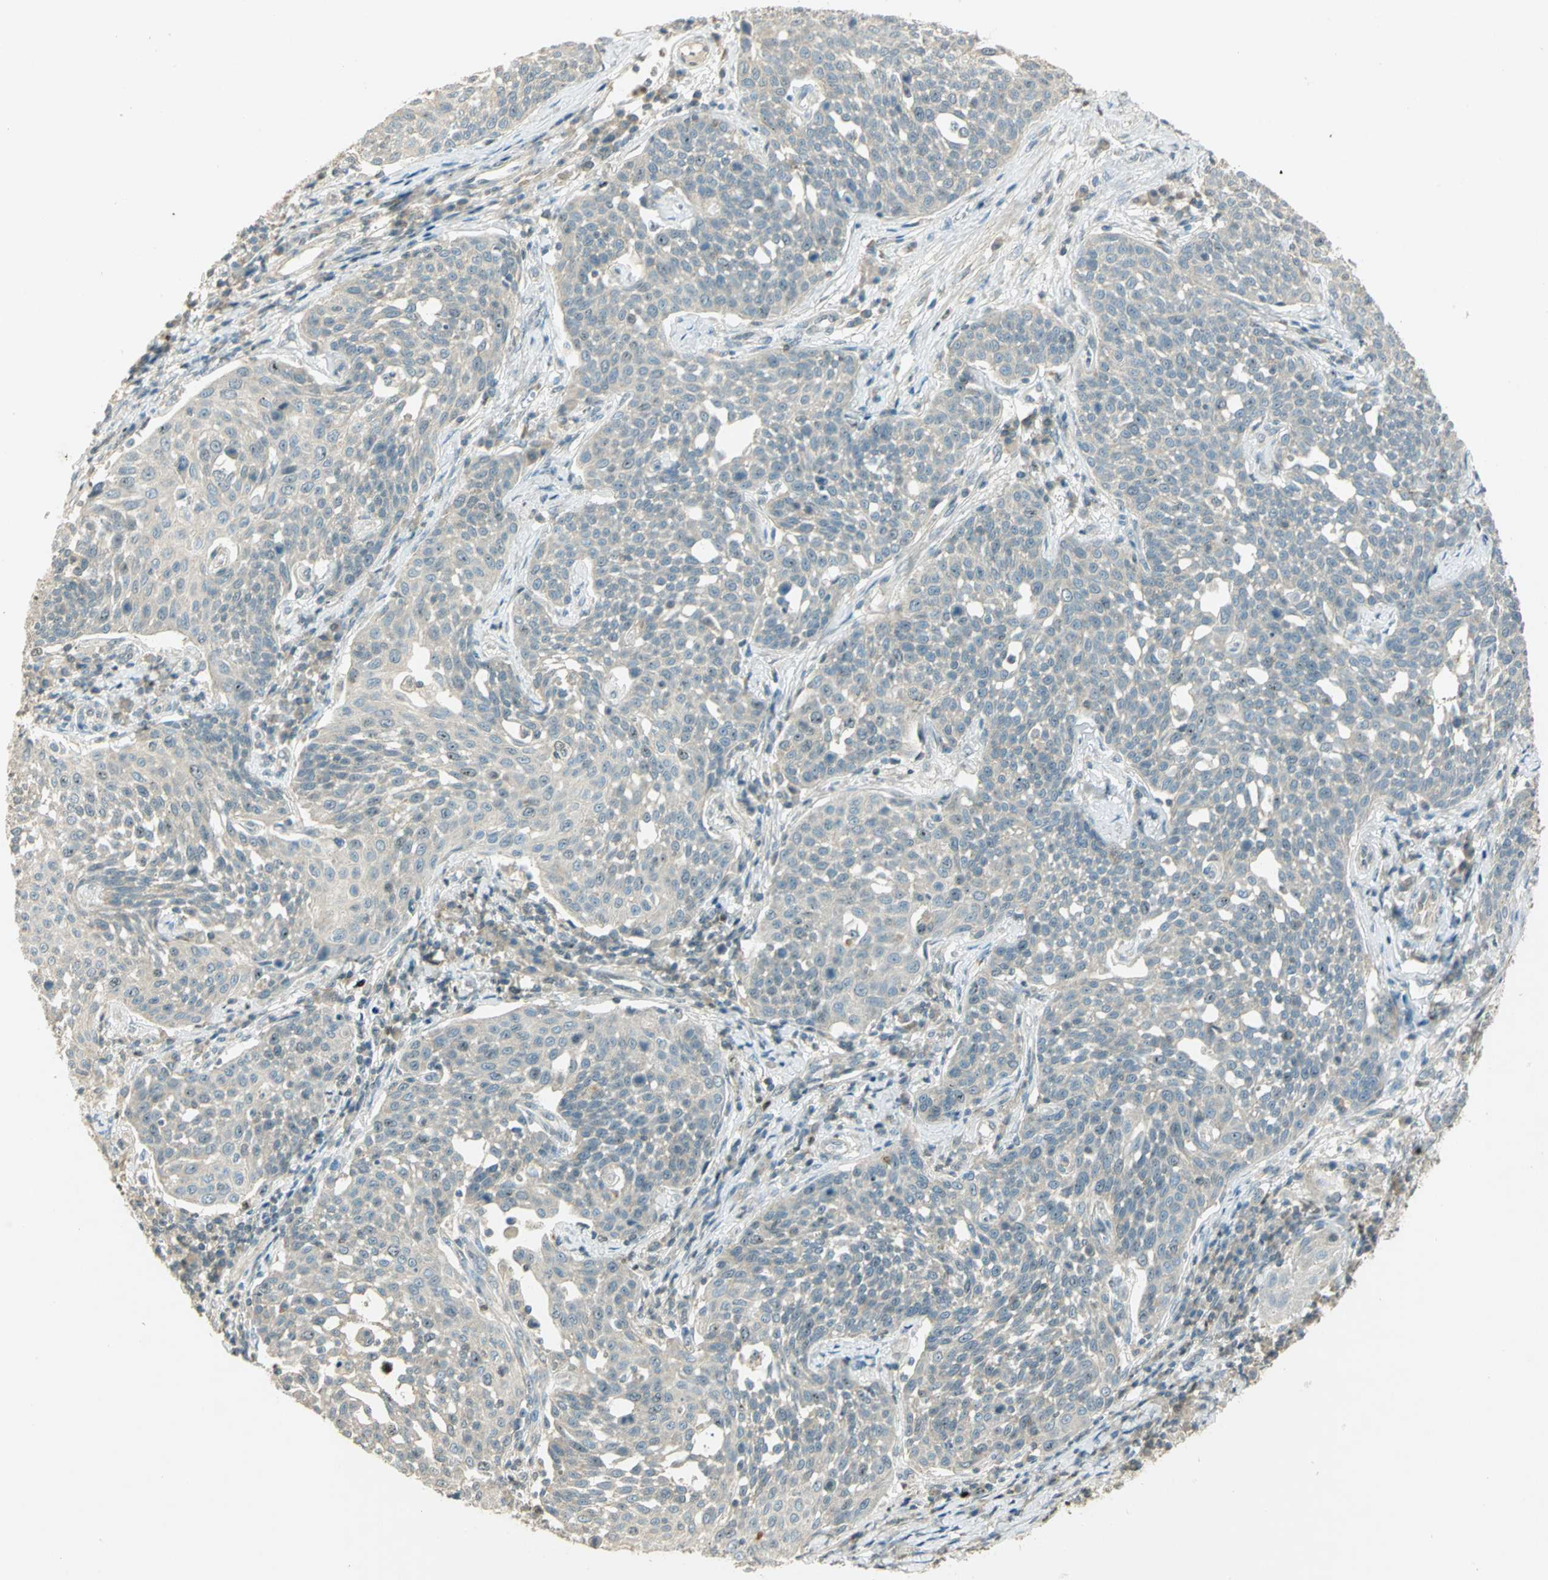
{"staining": {"intensity": "weak", "quantity": "25%-75%", "location": "cytoplasmic/membranous"}, "tissue": "cervical cancer", "cell_type": "Tumor cells", "image_type": "cancer", "snomed": [{"axis": "morphology", "description": "Squamous cell carcinoma, NOS"}, {"axis": "topography", "description": "Cervix"}], "caption": "Human cervical cancer stained with a brown dye displays weak cytoplasmic/membranous positive positivity in approximately 25%-75% of tumor cells.", "gene": "BIRC2", "patient": {"sex": "female", "age": 34}}